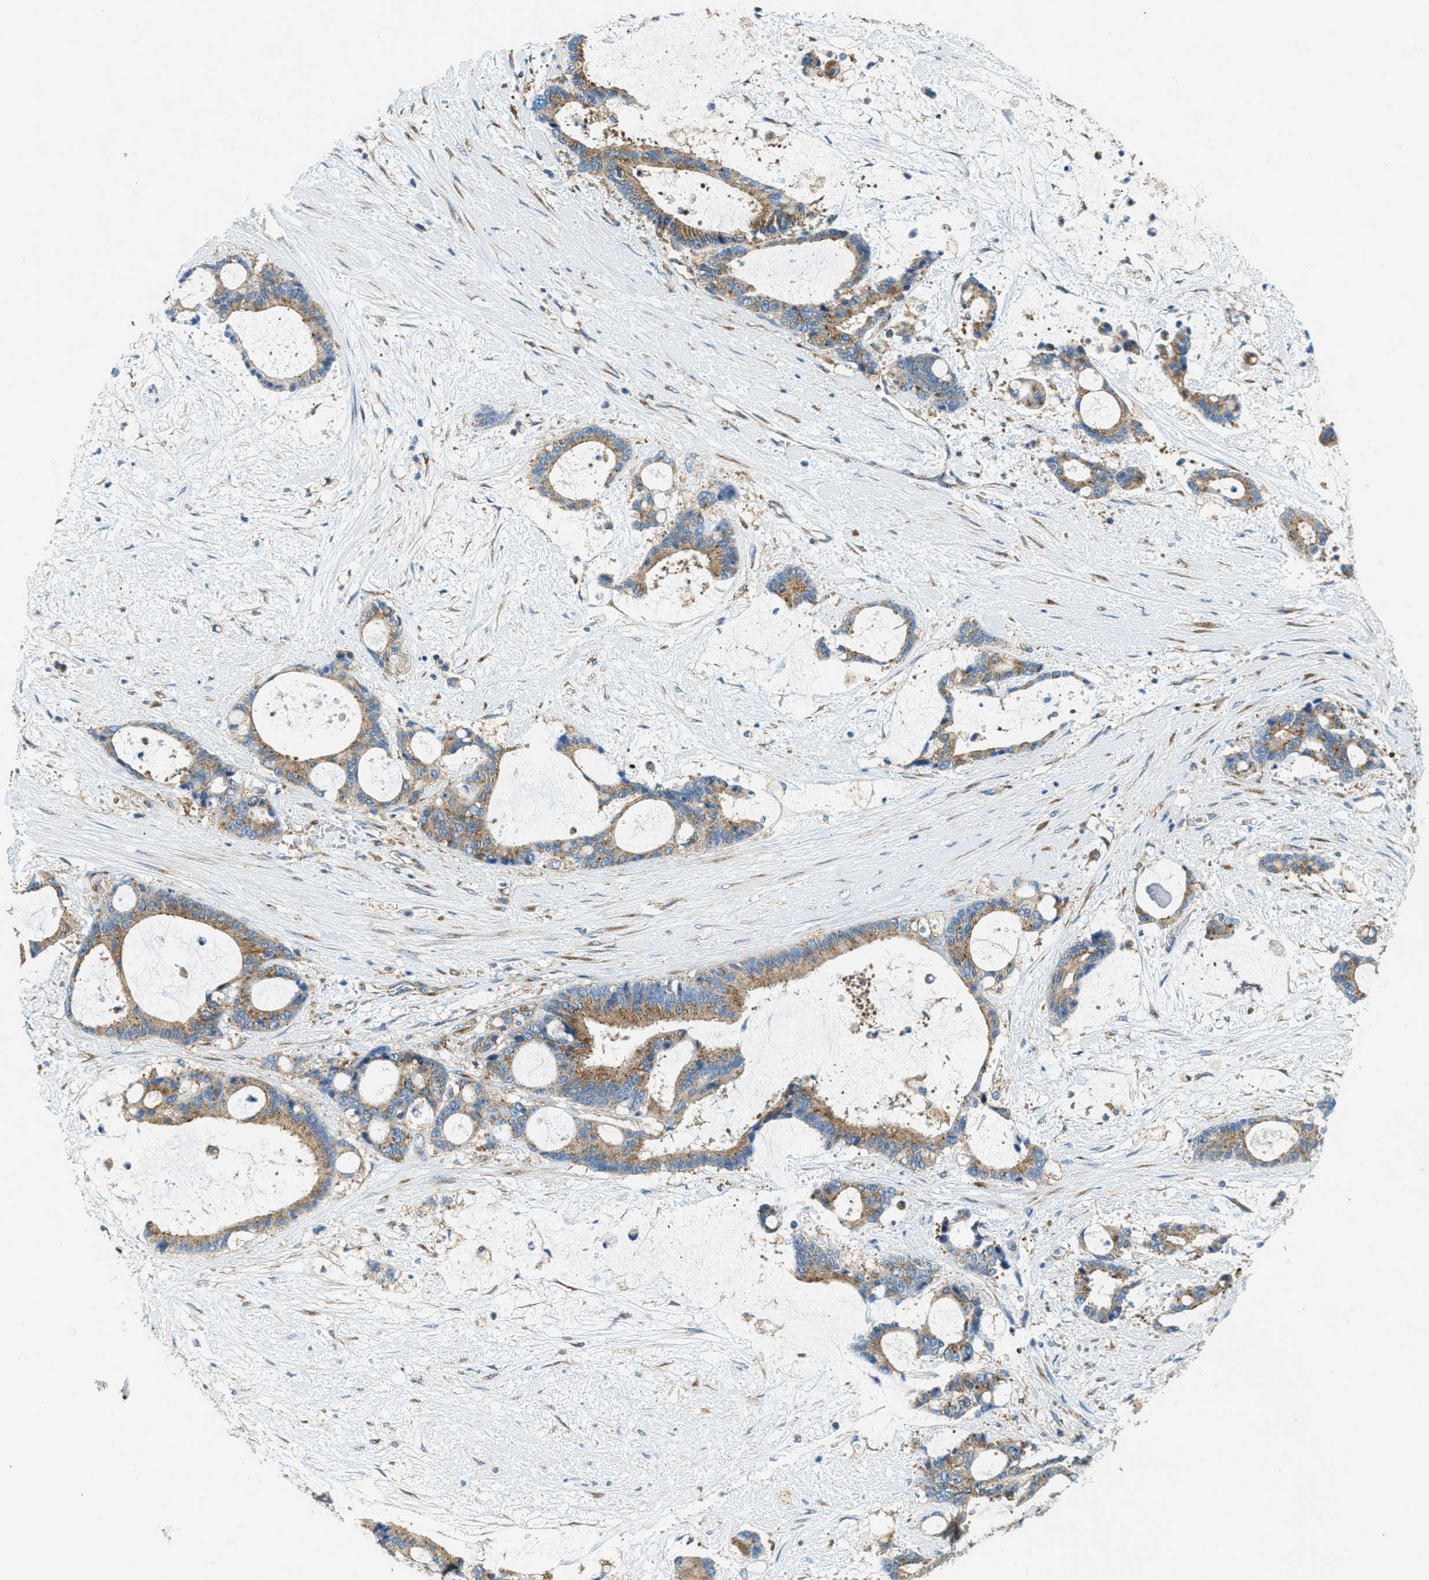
{"staining": {"intensity": "moderate", "quantity": ">75%", "location": "cytoplasmic/membranous"}, "tissue": "liver cancer", "cell_type": "Tumor cells", "image_type": "cancer", "snomed": [{"axis": "morphology", "description": "Normal tissue, NOS"}, {"axis": "morphology", "description": "Cholangiocarcinoma"}, {"axis": "topography", "description": "Liver"}, {"axis": "topography", "description": "Peripheral nerve tissue"}], "caption": "There is medium levels of moderate cytoplasmic/membranous expression in tumor cells of liver cancer, as demonstrated by immunohistochemical staining (brown color).", "gene": "AP2B1", "patient": {"sex": "female", "age": 73}}